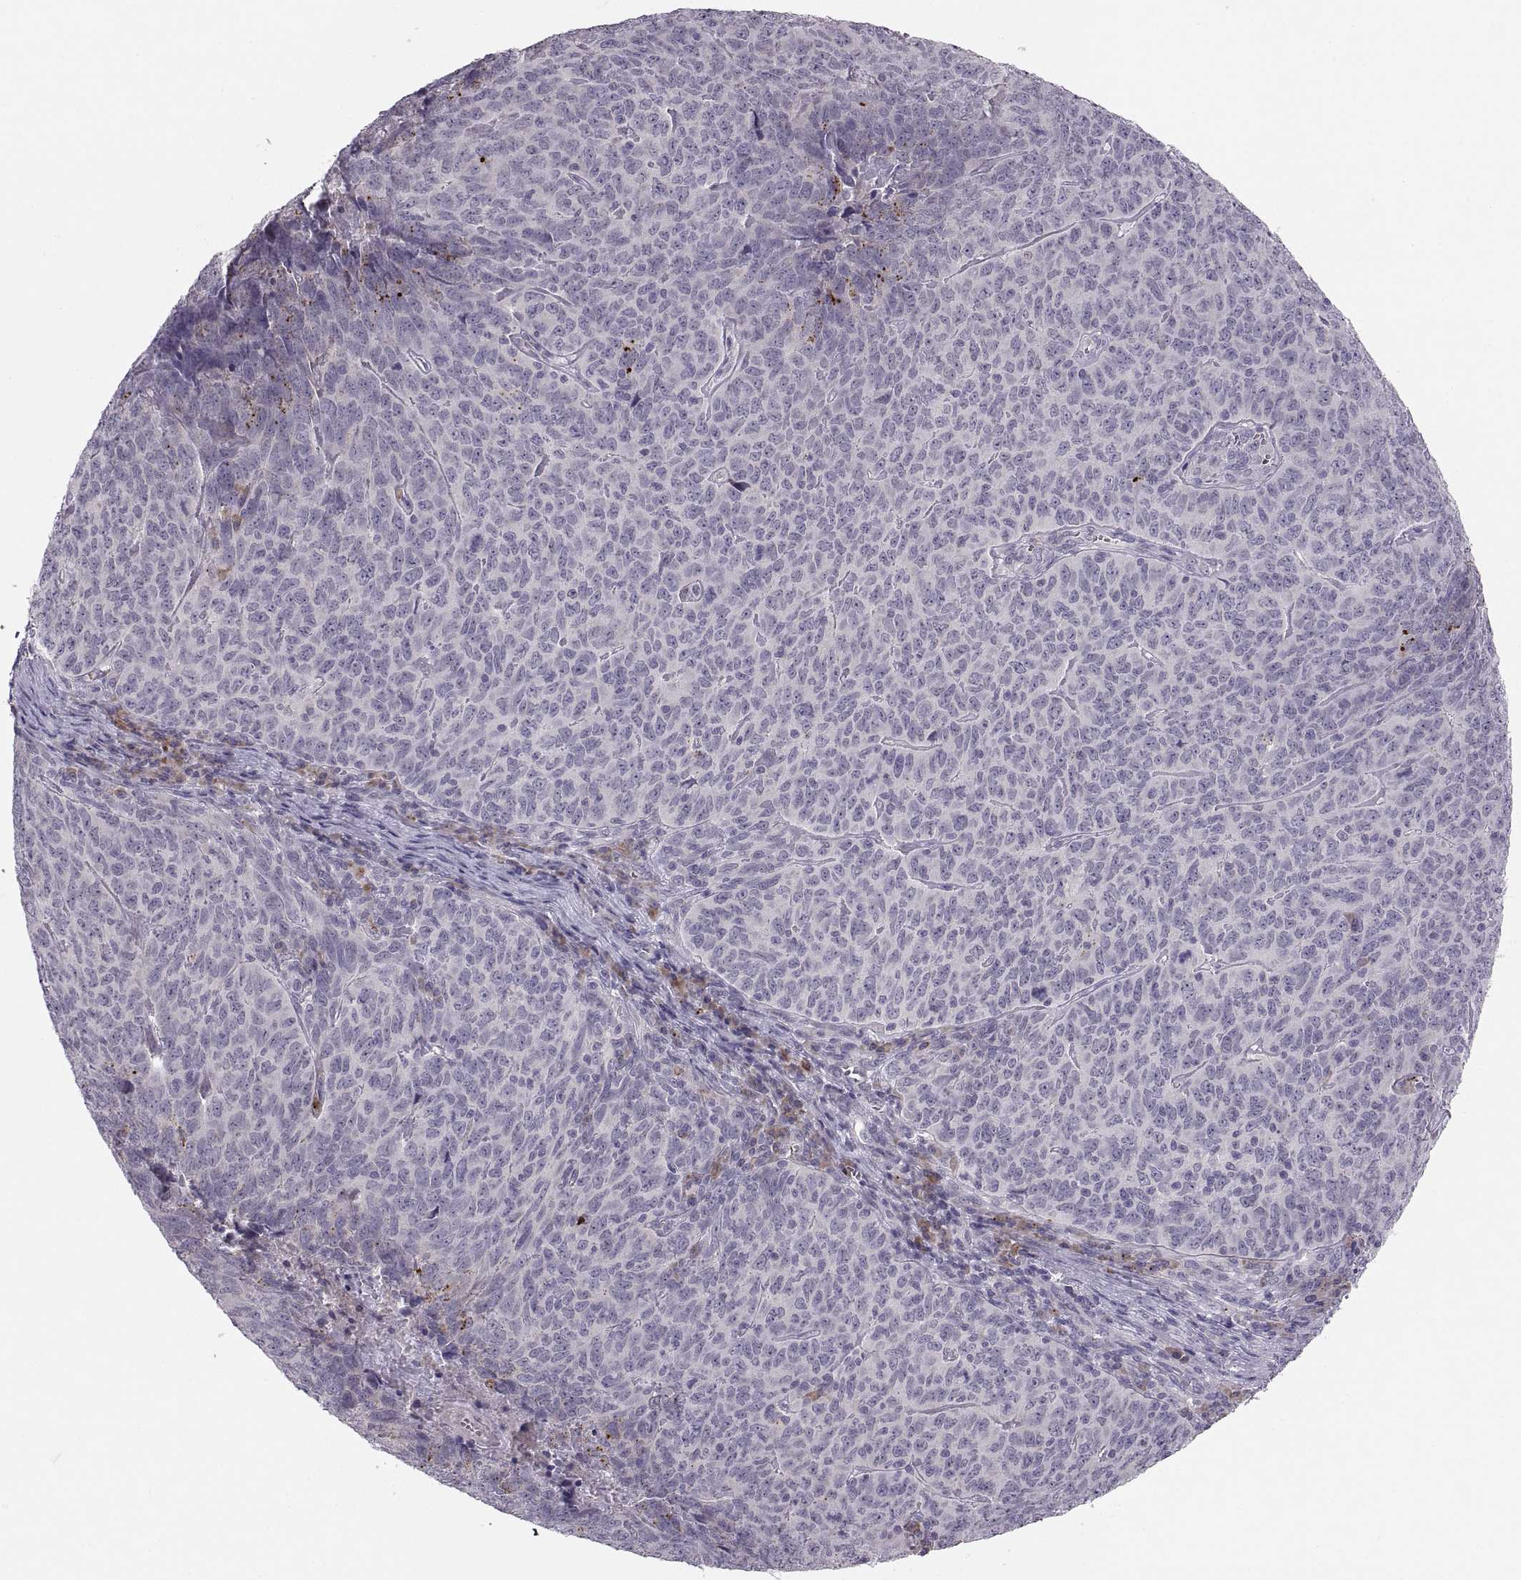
{"staining": {"intensity": "negative", "quantity": "none", "location": "none"}, "tissue": "skin cancer", "cell_type": "Tumor cells", "image_type": "cancer", "snomed": [{"axis": "morphology", "description": "Squamous cell carcinoma, NOS"}, {"axis": "topography", "description": "Skin"}, {"axis": "topography", "description": "Anal"}], "caption": "This micrograph is of squamous cell carcinoma (skin) stained with immunohistochemistry to label a protein in brown with the nuclei are counter-stained blue. There is no positivity in tumor cells. (DAB IHC, high magnification).", "gene": "ADH6", "patient": {"sex": "female", "age": 51}}